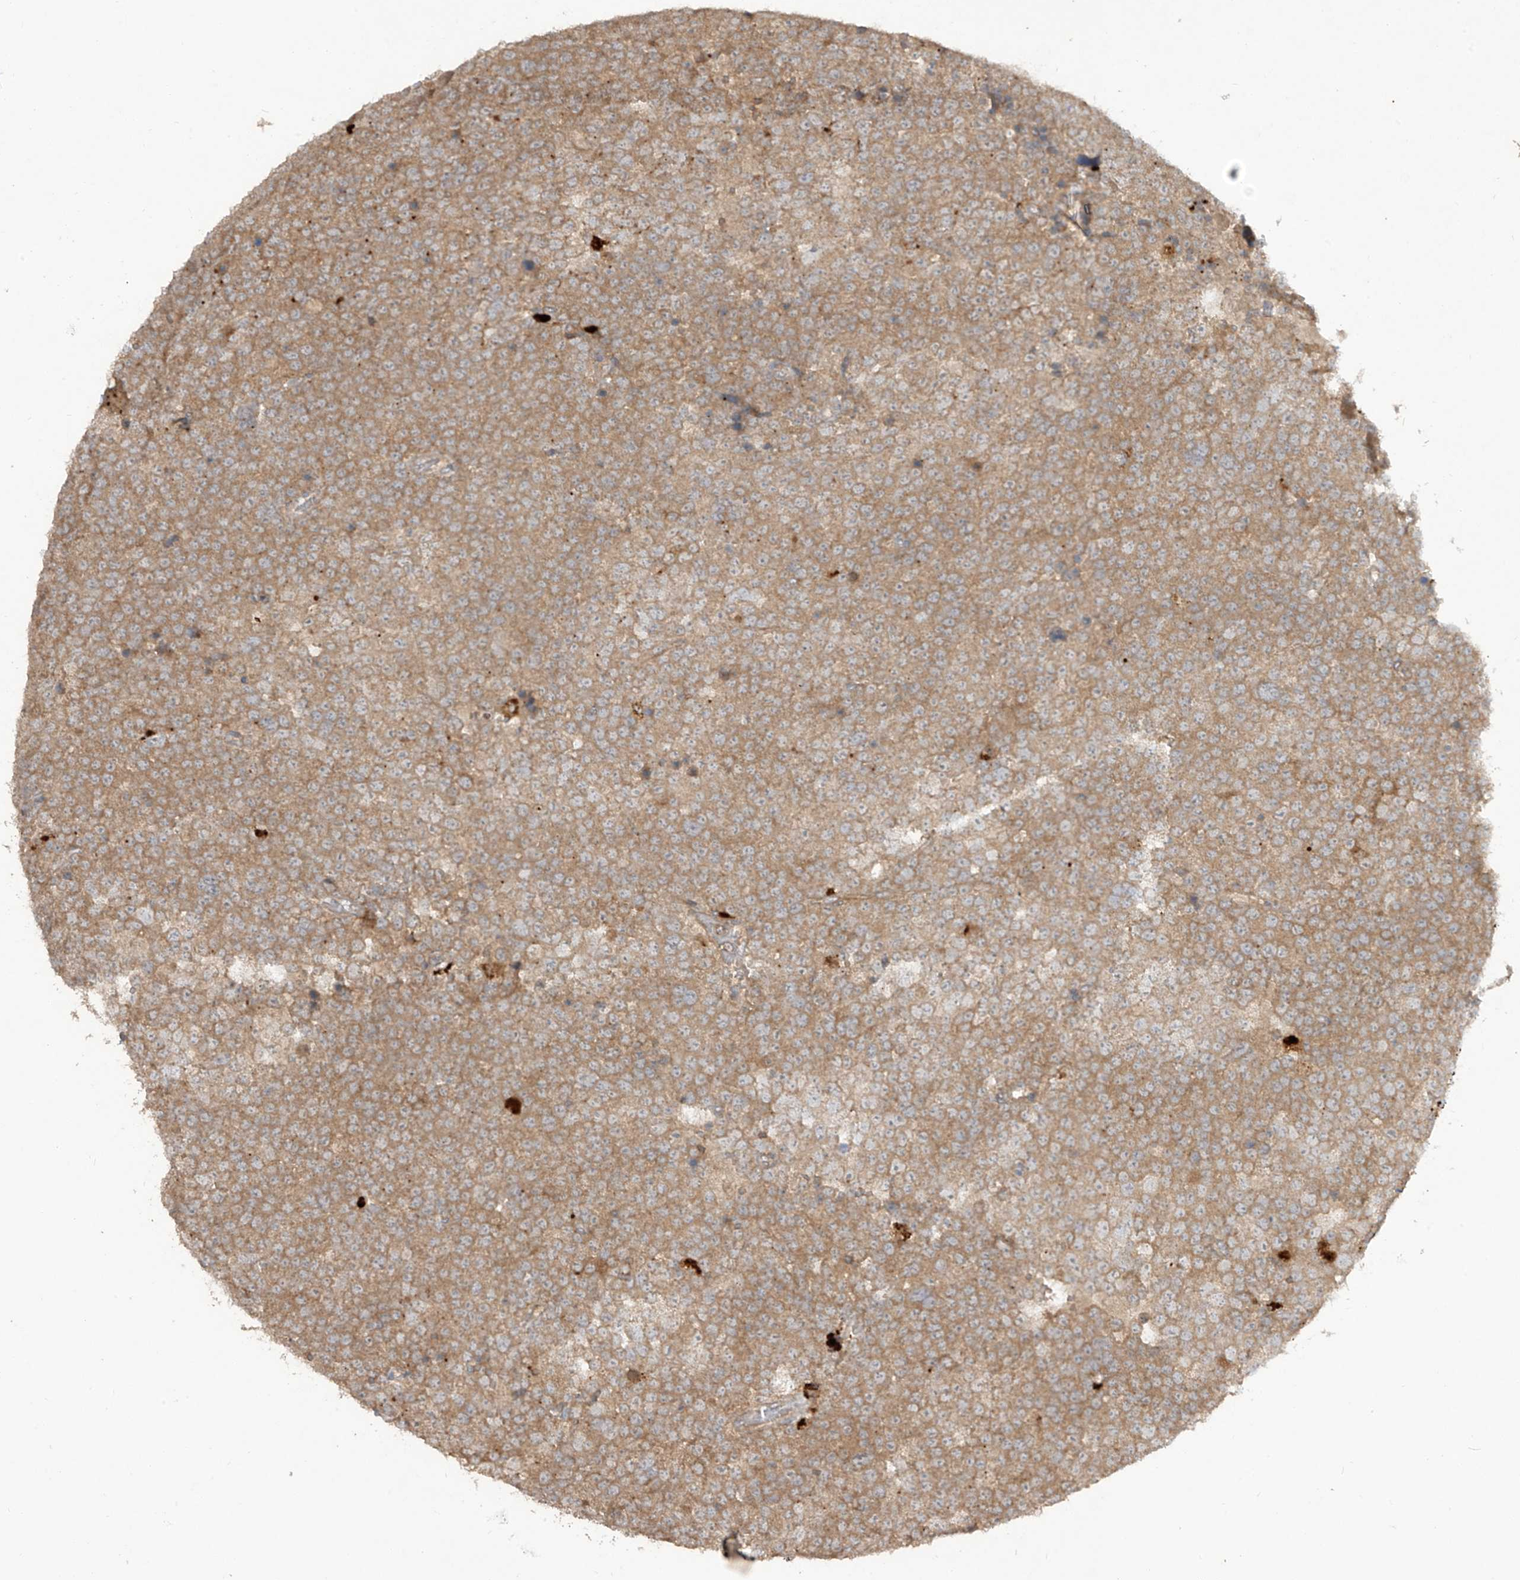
{"staining": {"intensity": "moderate", "quantity": ">75%", "location": "cytoplasmic/membranous"}, "tissue": "testis cancer", "cell_type": "Tumor cells", "image_type": "cancer", "snomed": [{"axis": "morphology", "description": "Seminoma, NOS"}, {"axis": "topography", "description": "Testis"}], "caption": "Immunohistochemical staining of human testis seminoma displays medium levels of moderate cytoplasmic/membranous expression in approximately >75% of tumor cells. Immunohistochemistry (ihc) stains the protein in brown and the nuclei are stained blue.", "gene": "LDAH", "patient": {"sex": "male", "age": 71}}